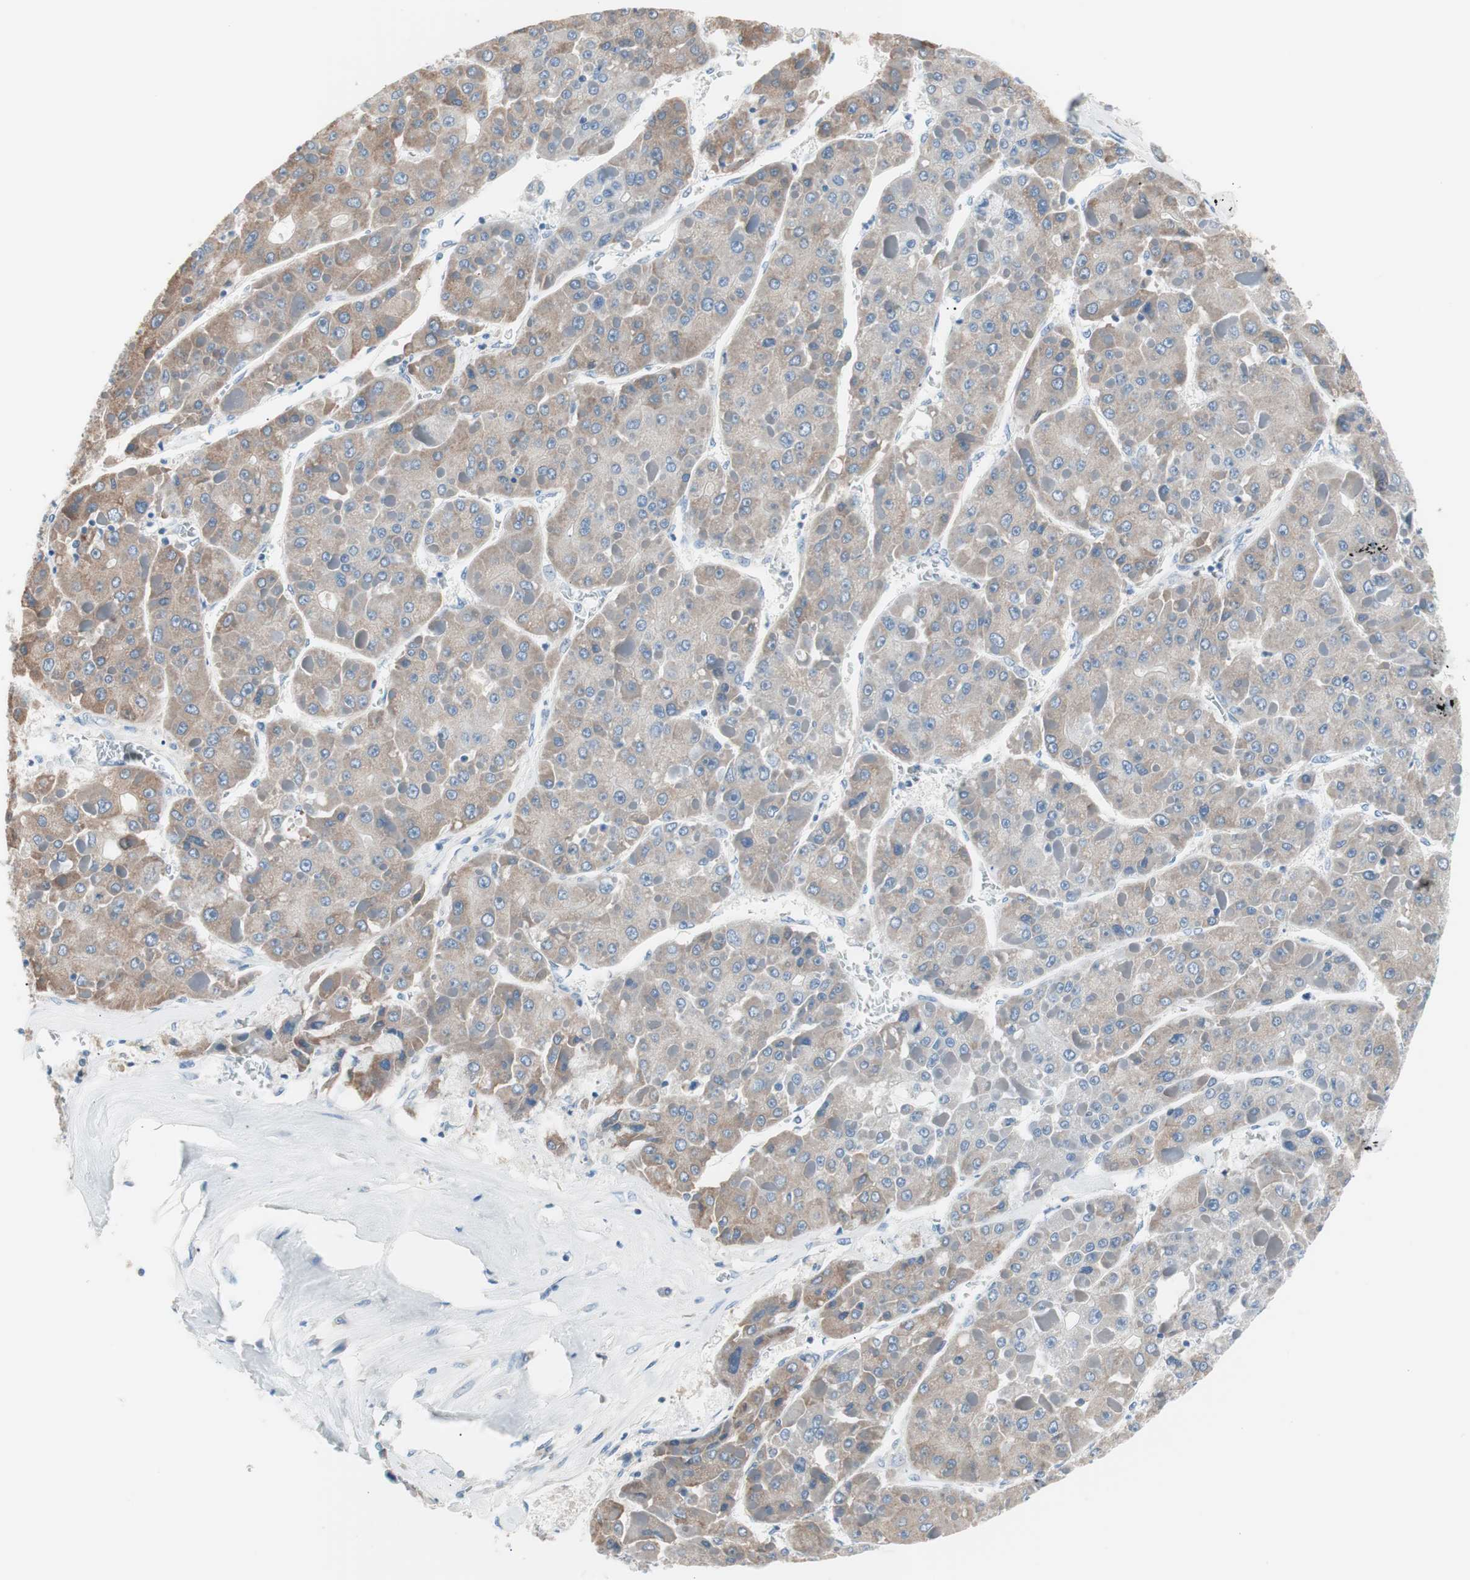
{"staining": {"intensity": "moderate", "quantity": ">75%", "location": "cytoplasmic/membranous"}, "tissue": "liver cancer", "cell_type": "Tumor cells", "image_type": "cancer", "snomed": [{"axis": "morphology", "description": "Carcinoma, Hepatocellular, NOS"}, {"axis": "topography", "description": "Liver"}], "caption": "This photomicrograph displays liver cancer (hepatocellular carcinoma) stained with IHC to label a protein in brown. The cytoplasmic/membranous of tumor cells show moderate positivity for the protein. Nuclei are counter-stained blue.", "gene": "VIL1", "patient": {"sex": "female", "age": 73}}